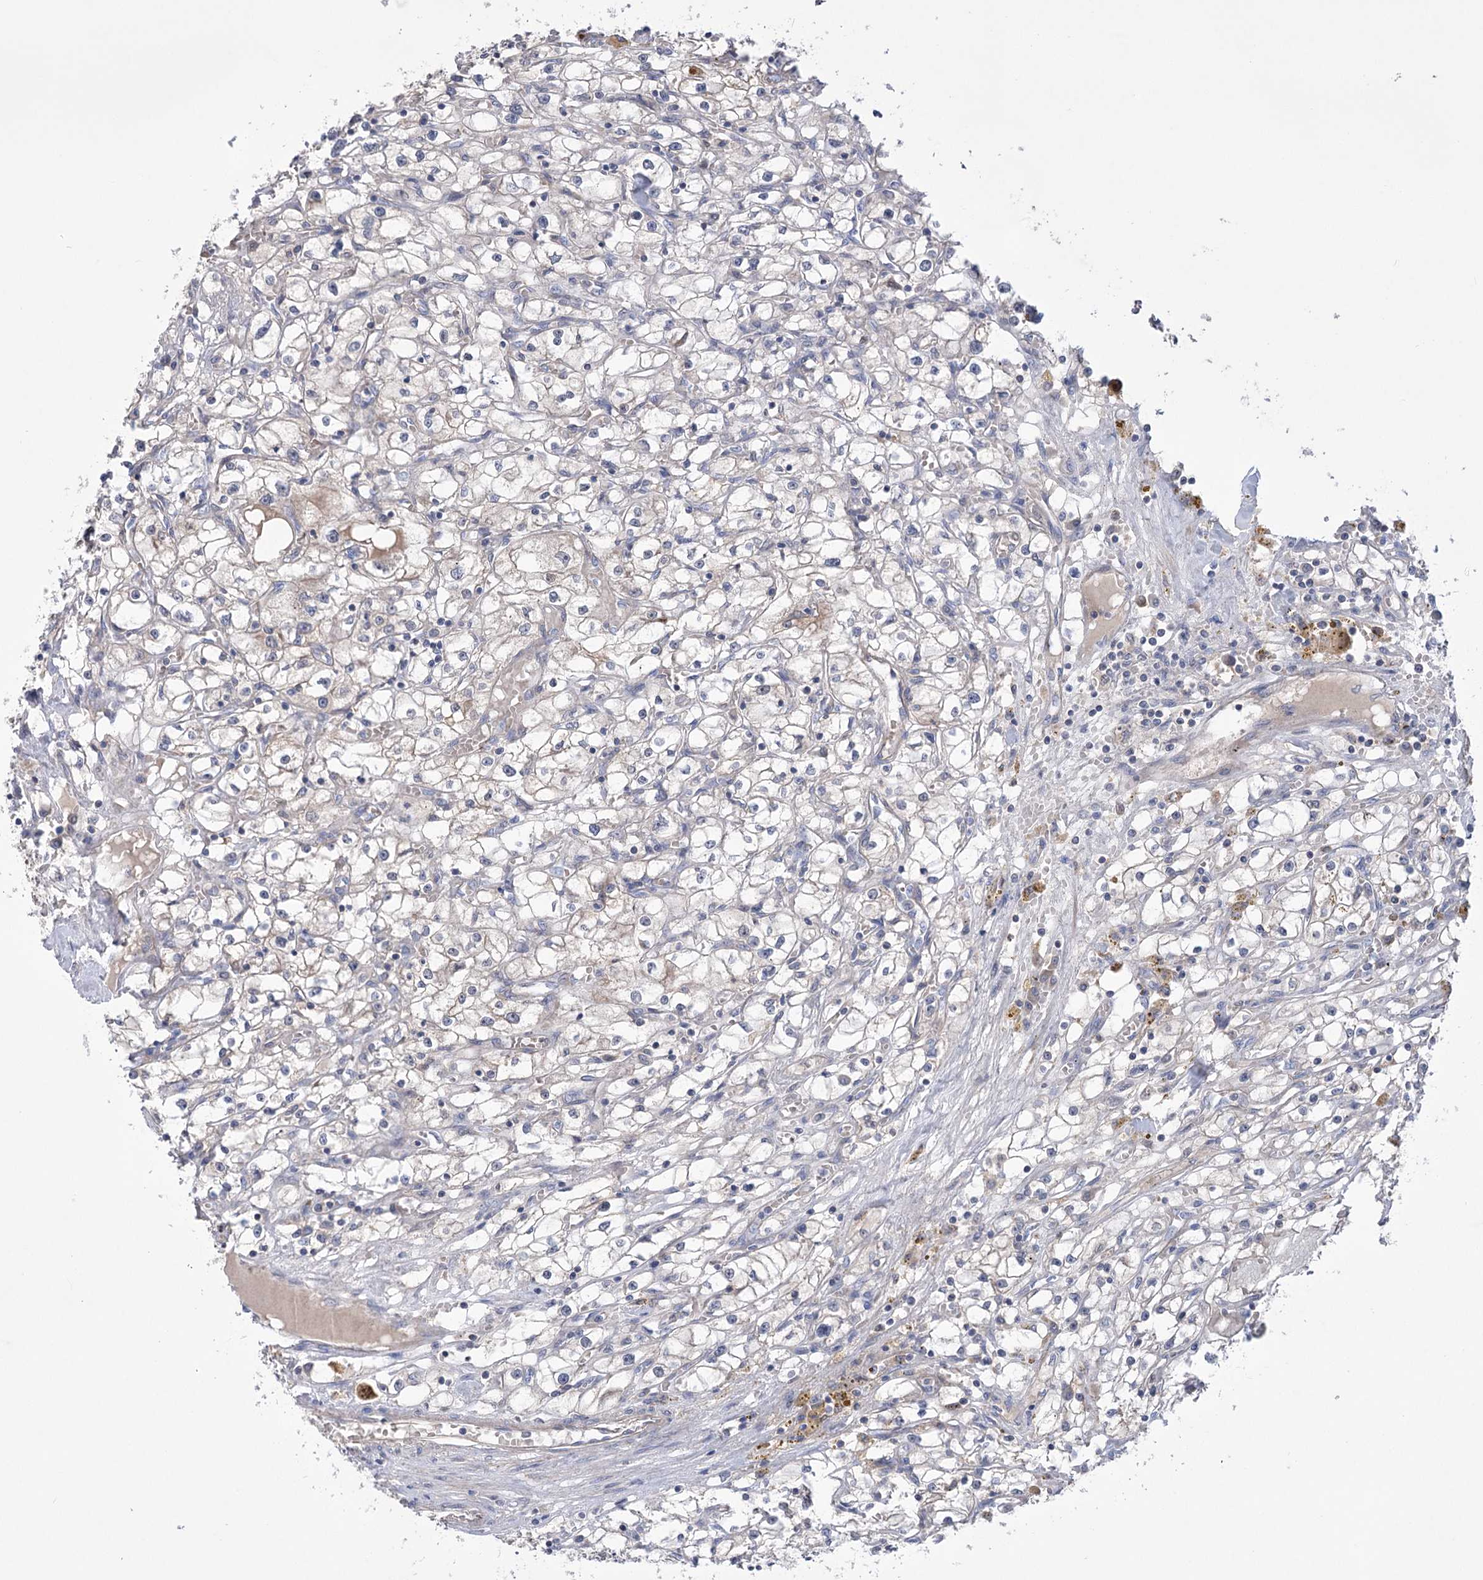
{"staining": {"intensity": "negative", "quantity": "none", "location": "none"}, "tissue": "renal cancer", "cell_type": "Tumor cells", "image_type": "cancer", "snomed": [{"axis": "morphology", "description": "Adenocarcinoma, NOS"}, {"axis": "topography", "description": "Kidney"}], "caption": "Immunohistochemistry histopathology image of renal cancer (adenocarcinoma) stained for a protein (brown), which exhibits no staining in tumor cells.", "gene": "TRIM71", "patient": {"sex": "male", "age": 56}}